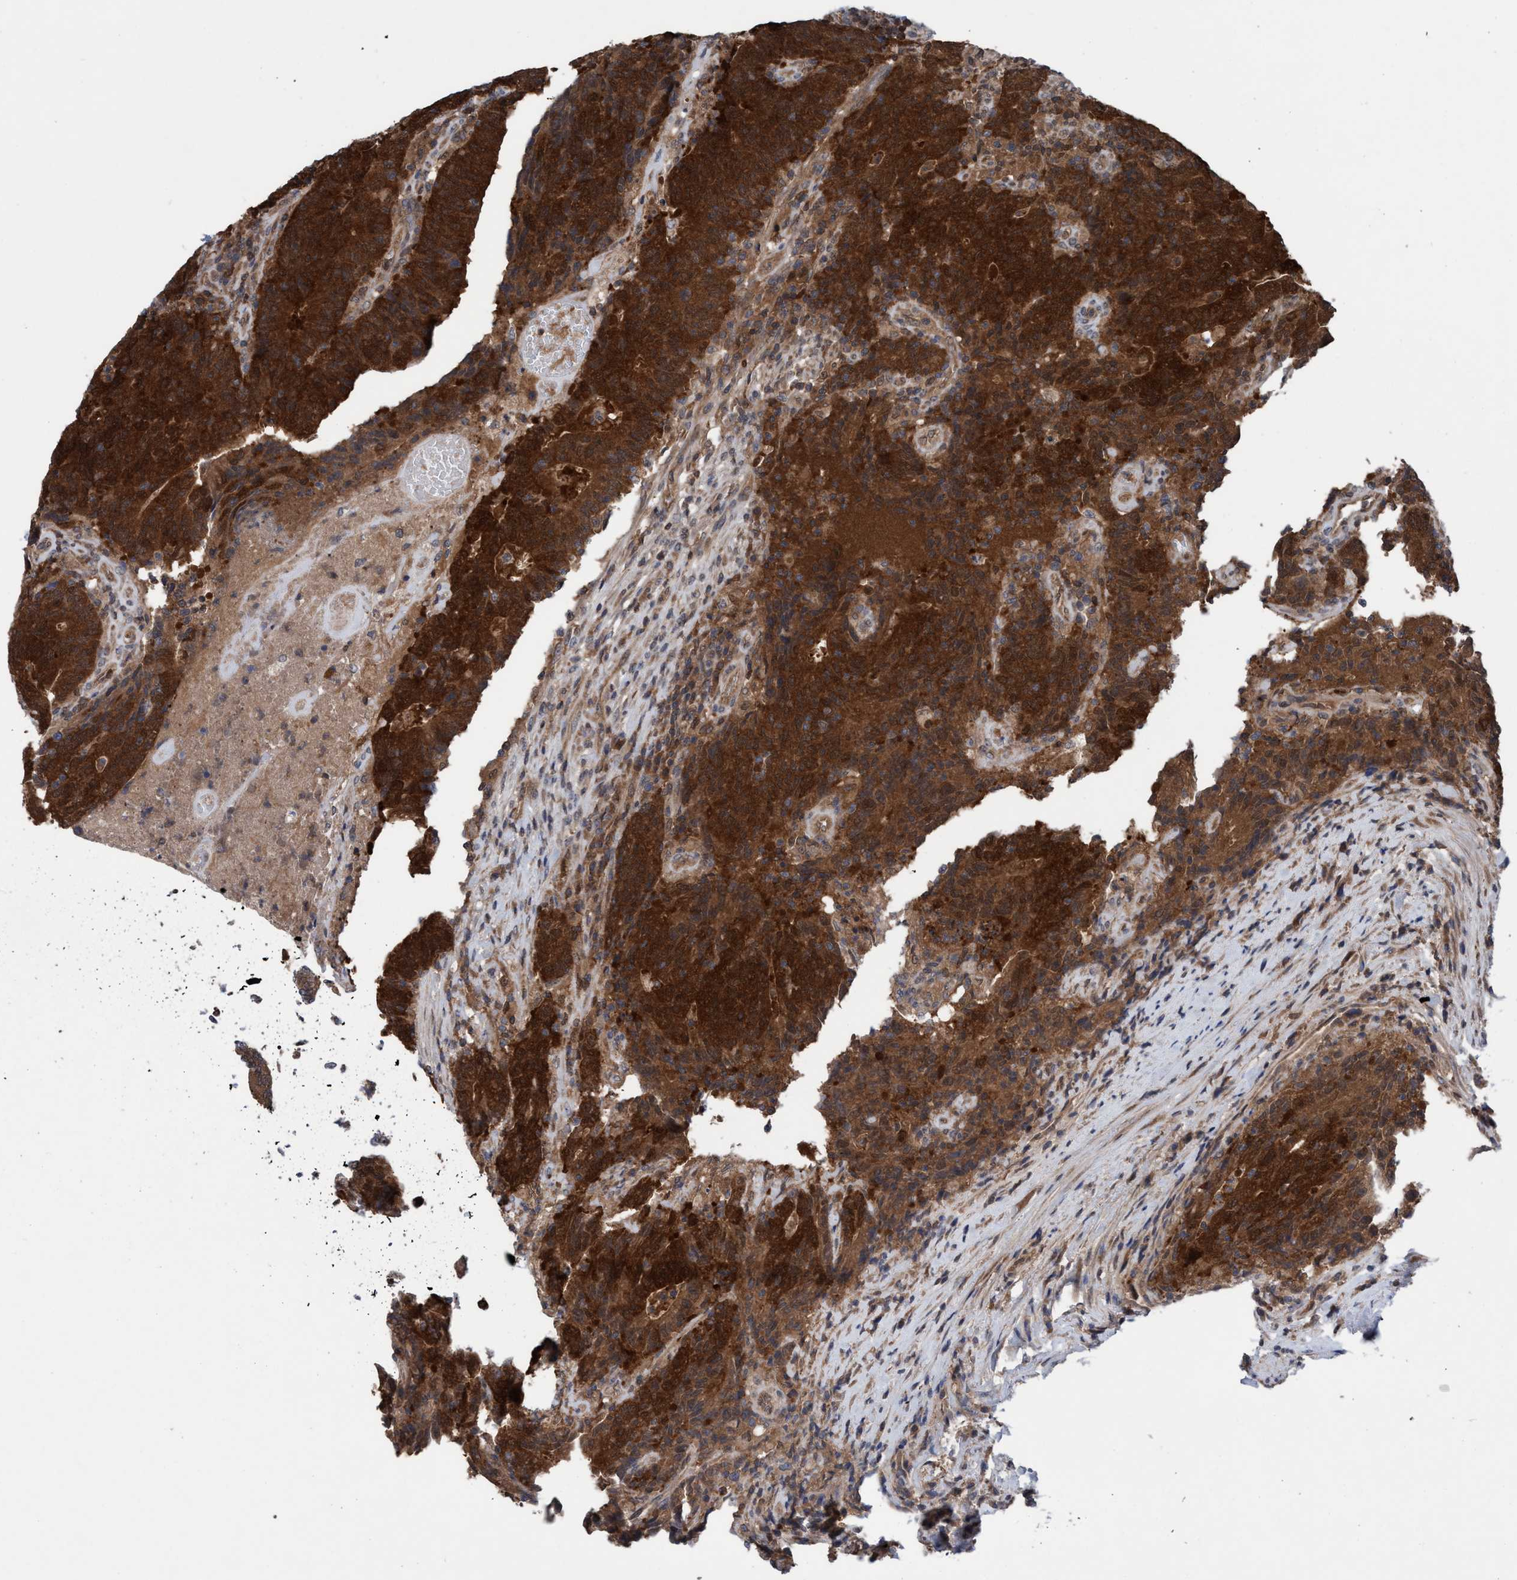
{"staining": {"intensity": "strong", "quantity": ">75%", "location": "cytoplasmic/membranous"}, "tissue": "colorectal cancer", "cell_type": "Tumor cells", "image_type": "cancer", "snomed": [{"axis": "morphology", "description": "Normal tissue, NOS"}, {"axis": "morphology", "description": "Adenocarcinoma, NOS"}, {"axis": "topography", "description": "Colon"}], "caption": "Protein staining demonstrates strong cytoplasmic/membranous expression in about >75% of tumor cells in adenocarcinoma (colorectal). Using DAB (brown) and hematoxylin (blue) stains, captured at high magnification using brightfield microscopy.", "gene": "GLOD4", "patient": {"sex": "female", "age": 75}}